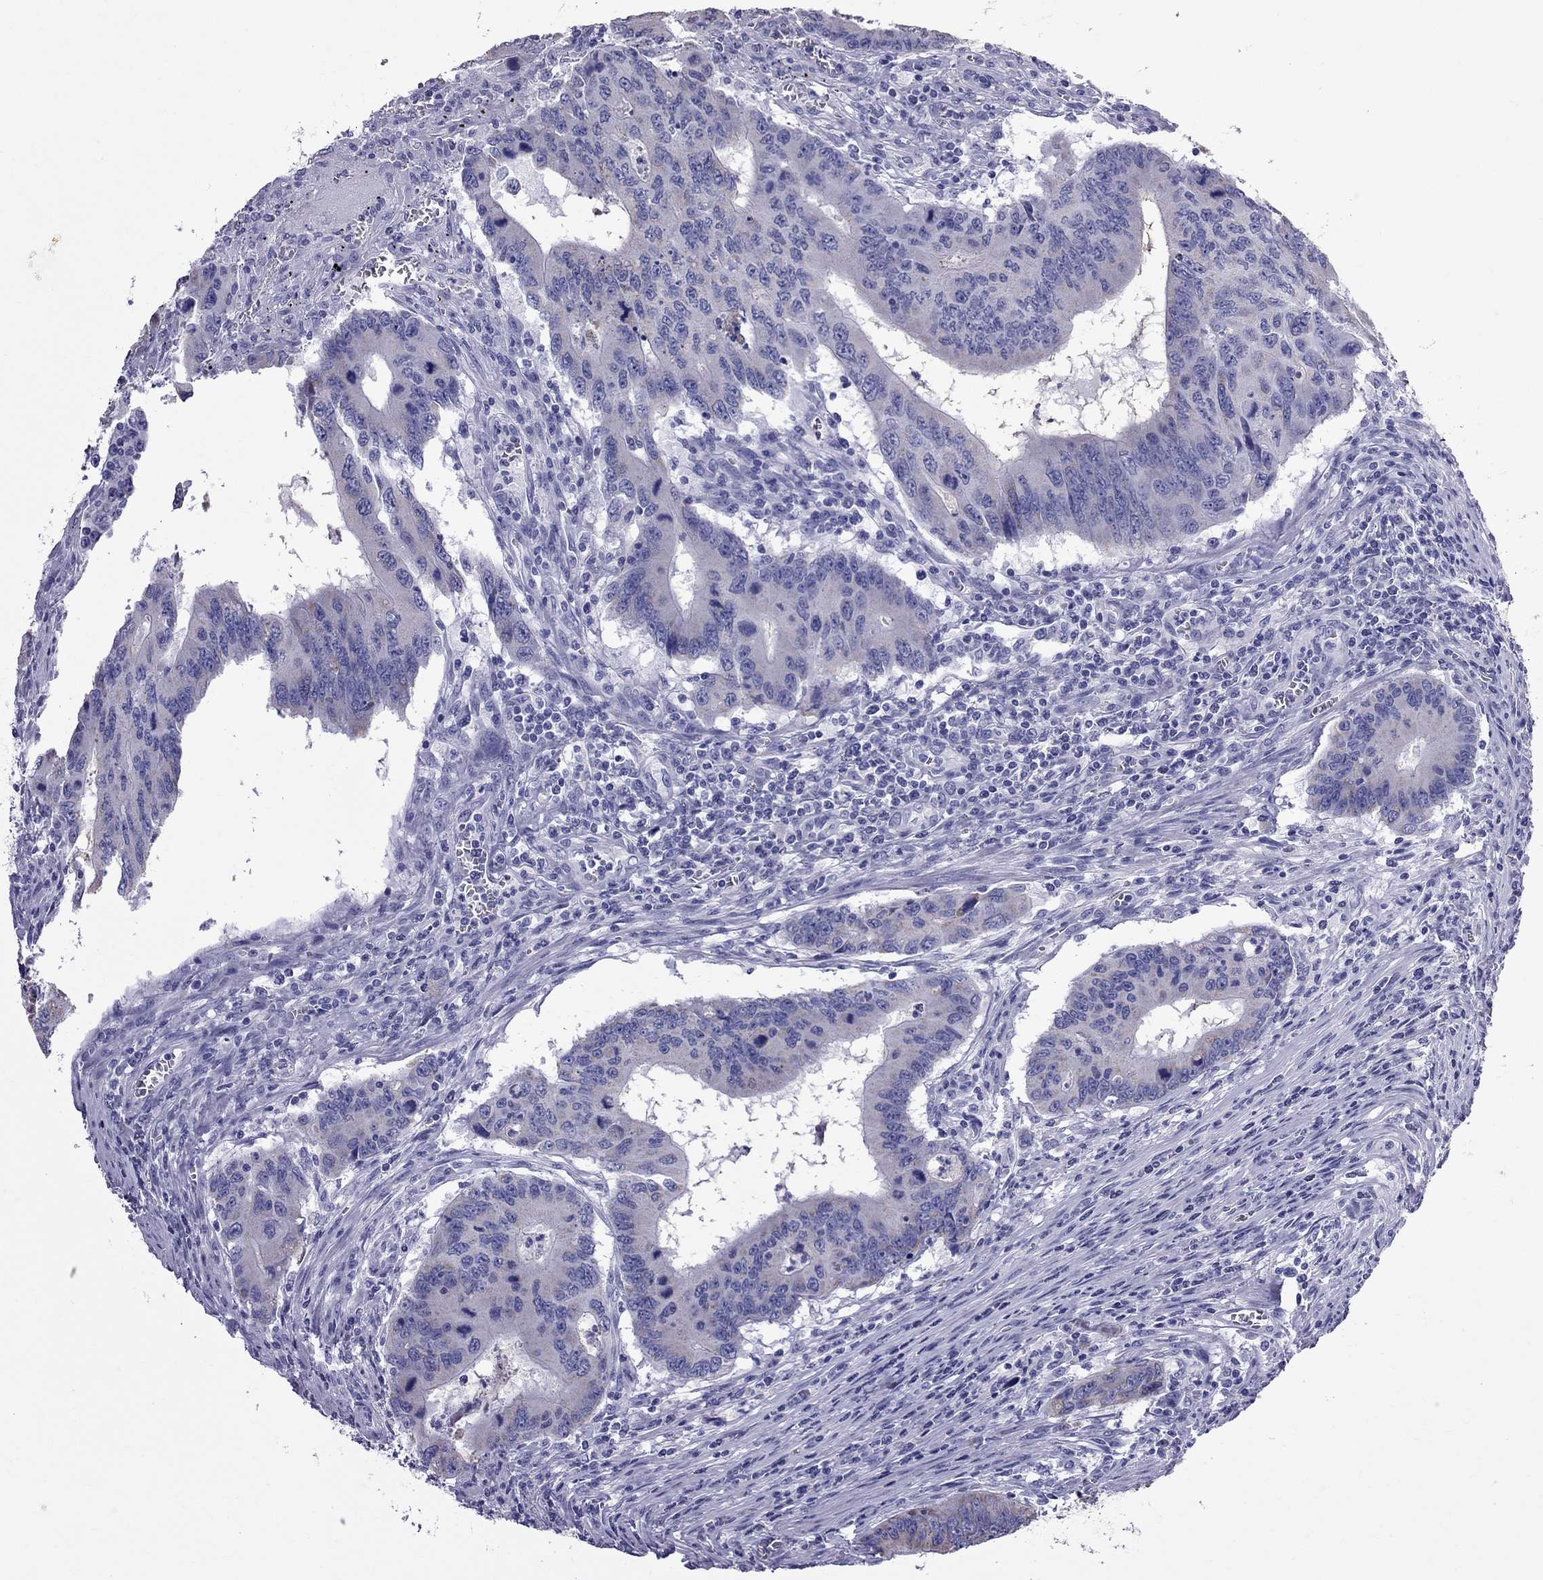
{"staining": {"intensity": "weak", "quantity": "<25%", "location": "cytoplasmic/membranous"}, "tissue": "colorectal cancer", "cell_type": "Tumor cells", "image_type": "cancer", "snomed": [{"axis": "morphology", "description": "Adenocarcinoma, NOS"}, {"axis": "topography", "description": "Colon"}], "caption": "There is no significant staining in tumor cells of adenocarcinoma (colorectal).", "gene": "TTLL13", "patient": {"sex": "male", "age": 53}}